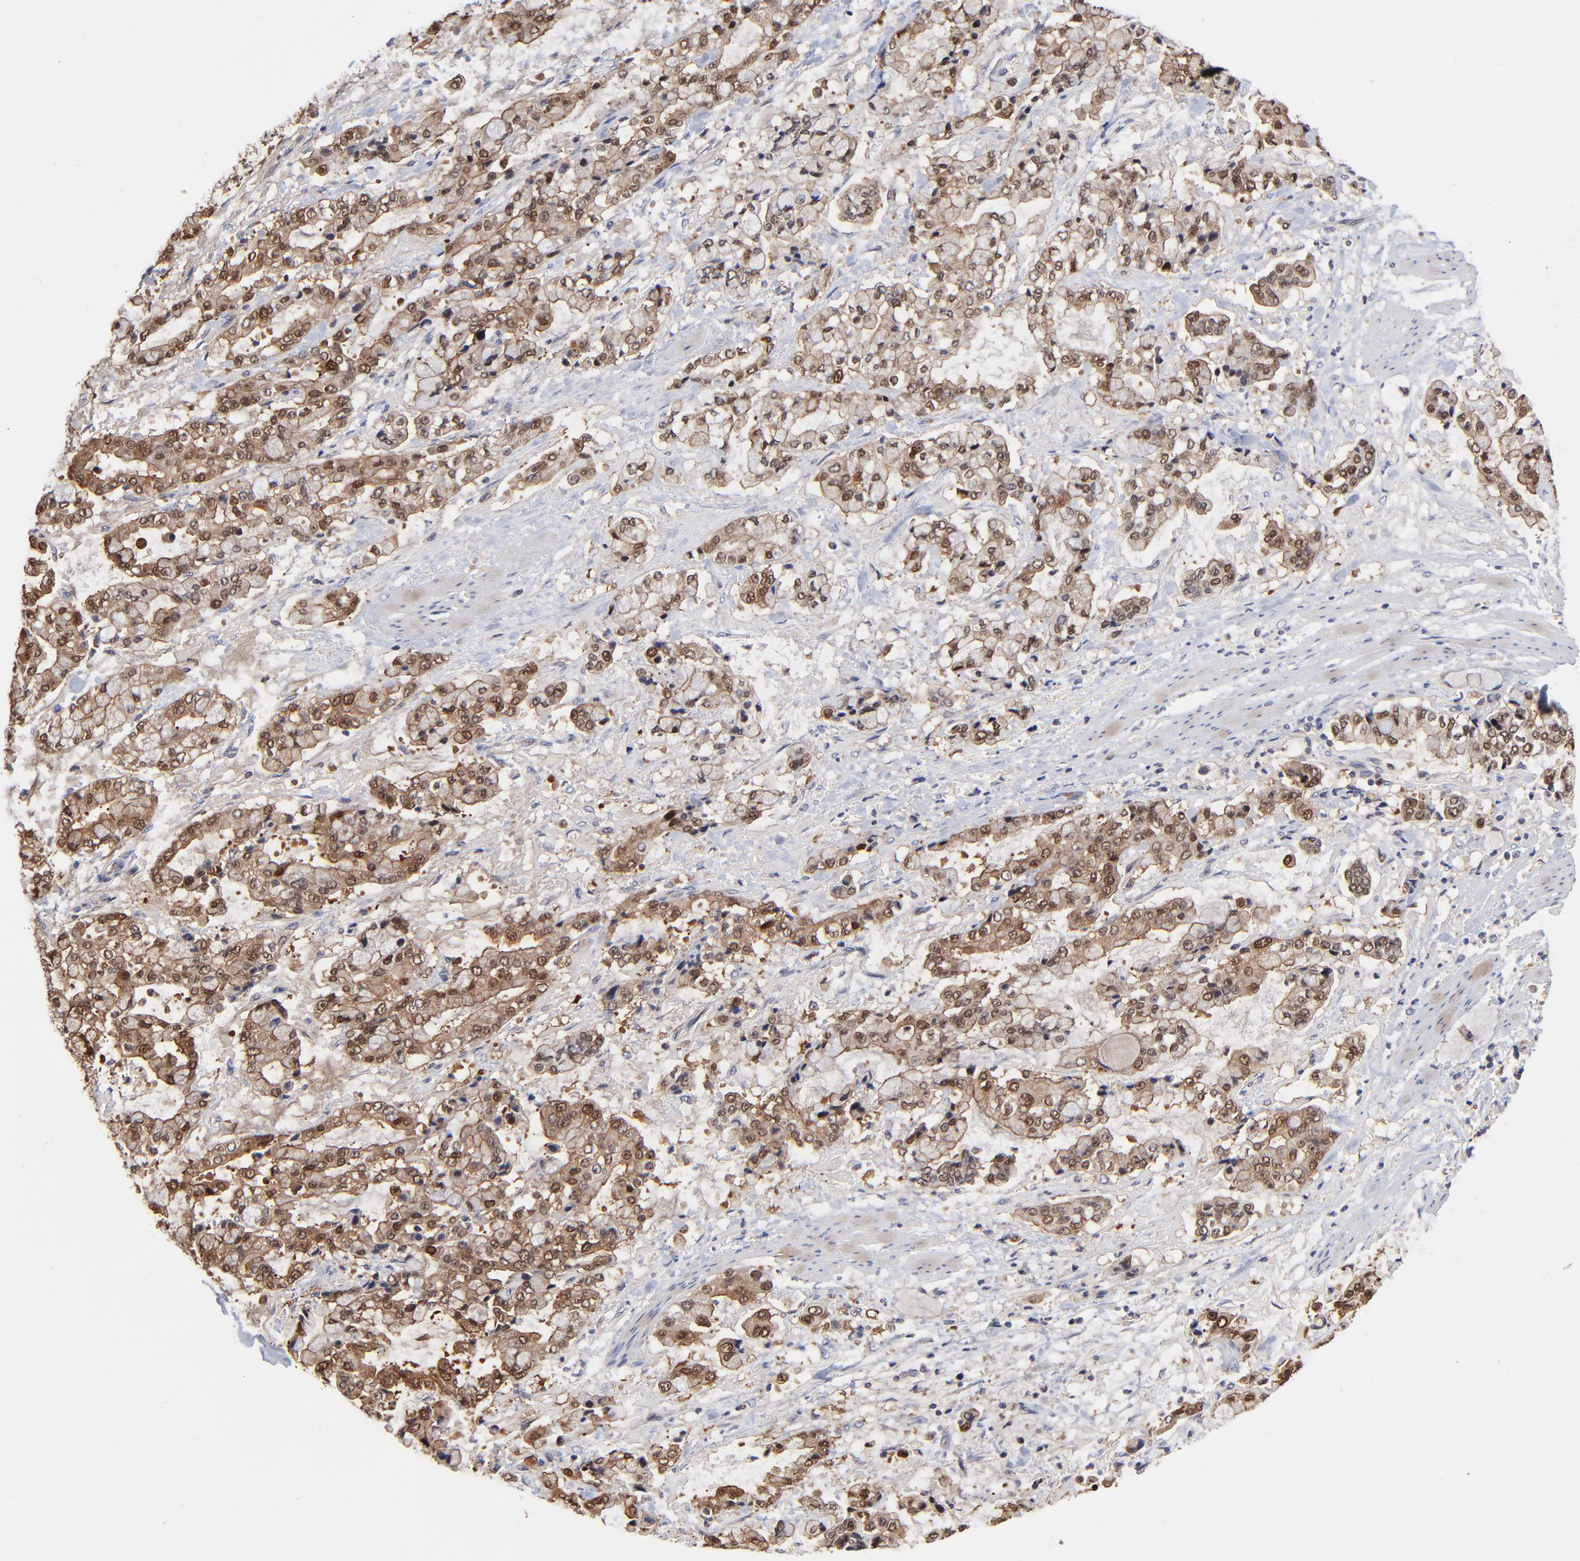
{"staining": {"intensity": "moderate", "quantity": ">75%", "location": "cytoplasmic/membranous,nuclear"}, "tissue": "stomach cancer", "cell_type": "Tumor cells", "image_type": "cancer", "snomed": [{"axis": "morphology", "description": "Normal tissue, NOS"}, {"axis": "morphology", "description": "Adenocarcinoma, NOS"}, {"axis": "topography", "description": "Stomach, upper"}, {"axis": "topography", "description": "Stomach"}], "caption": "Immunohistochemistry (DAB (3,3'-diaminobenzidine)) staining of adenocarcinoma (stomach) exhibits moderate cytoplasmic/membranous and nuclear protein positivity in approximately >75% of tumor cells. (IHC, brightfield microscopy, high magnification).", "gene": "DCTPP1", "patient": {"sex": "male", "age": 76}}